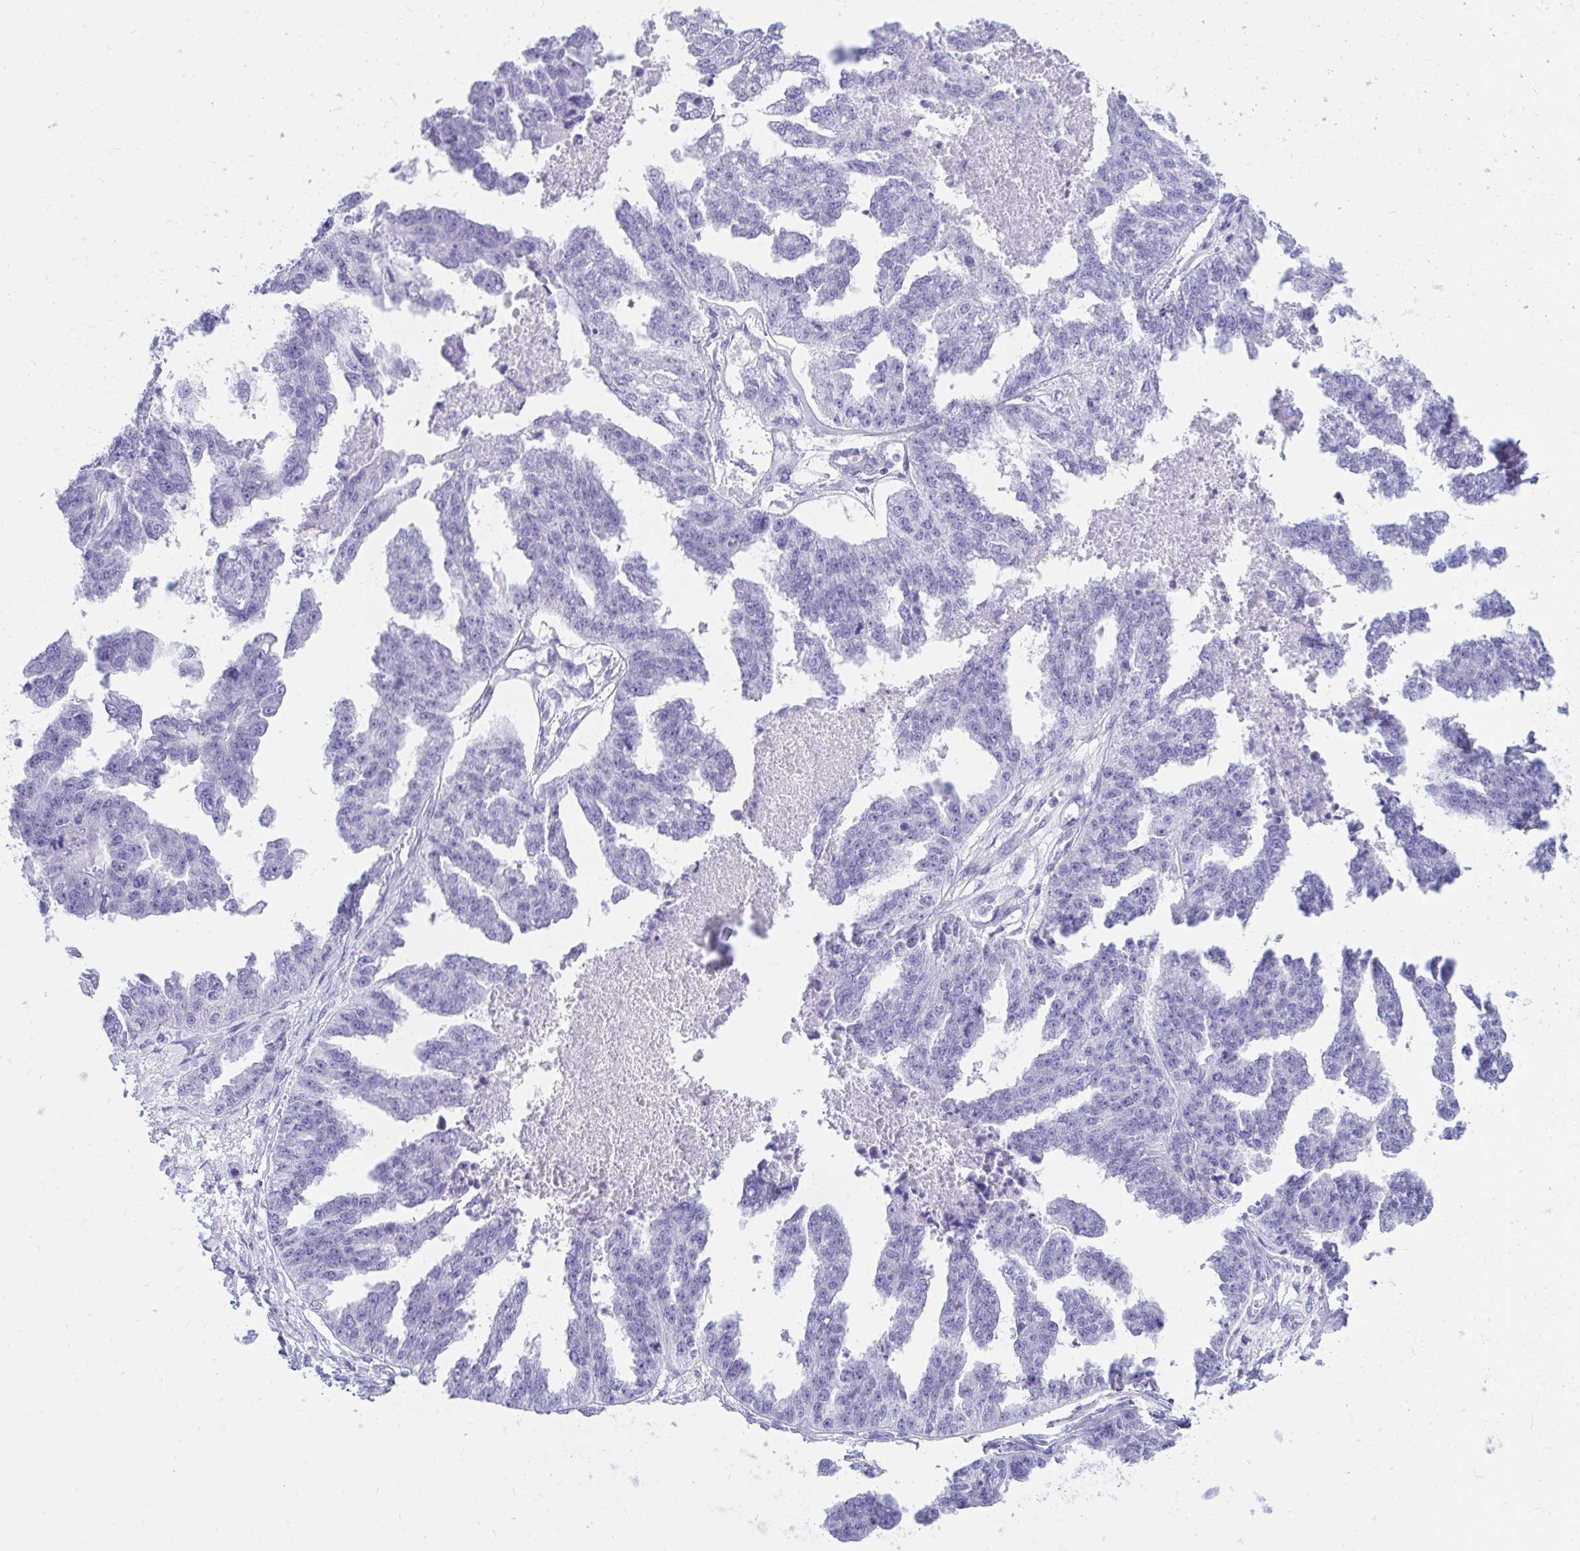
{"staining": {"intensity": "negative", "quantity": "none", "location": "none"}, "tissue": "ovarian cancer", "cell_type": "Tumor cells", "image_type": "cancer", "snomed": [{"axis": "morphology", "description": "Cystadenocarcinoma, serous, NOS"}, {"axis": "topography", "description": "Ovary"}], "caption": "High power microscopy histopathology image of an immunohistochemistry (IHC) image of ovarian cancer, revealing no significant positivity in tumor cells.", "gene": "SHISA8", "patient": {"sex": "female", "age": 58}}